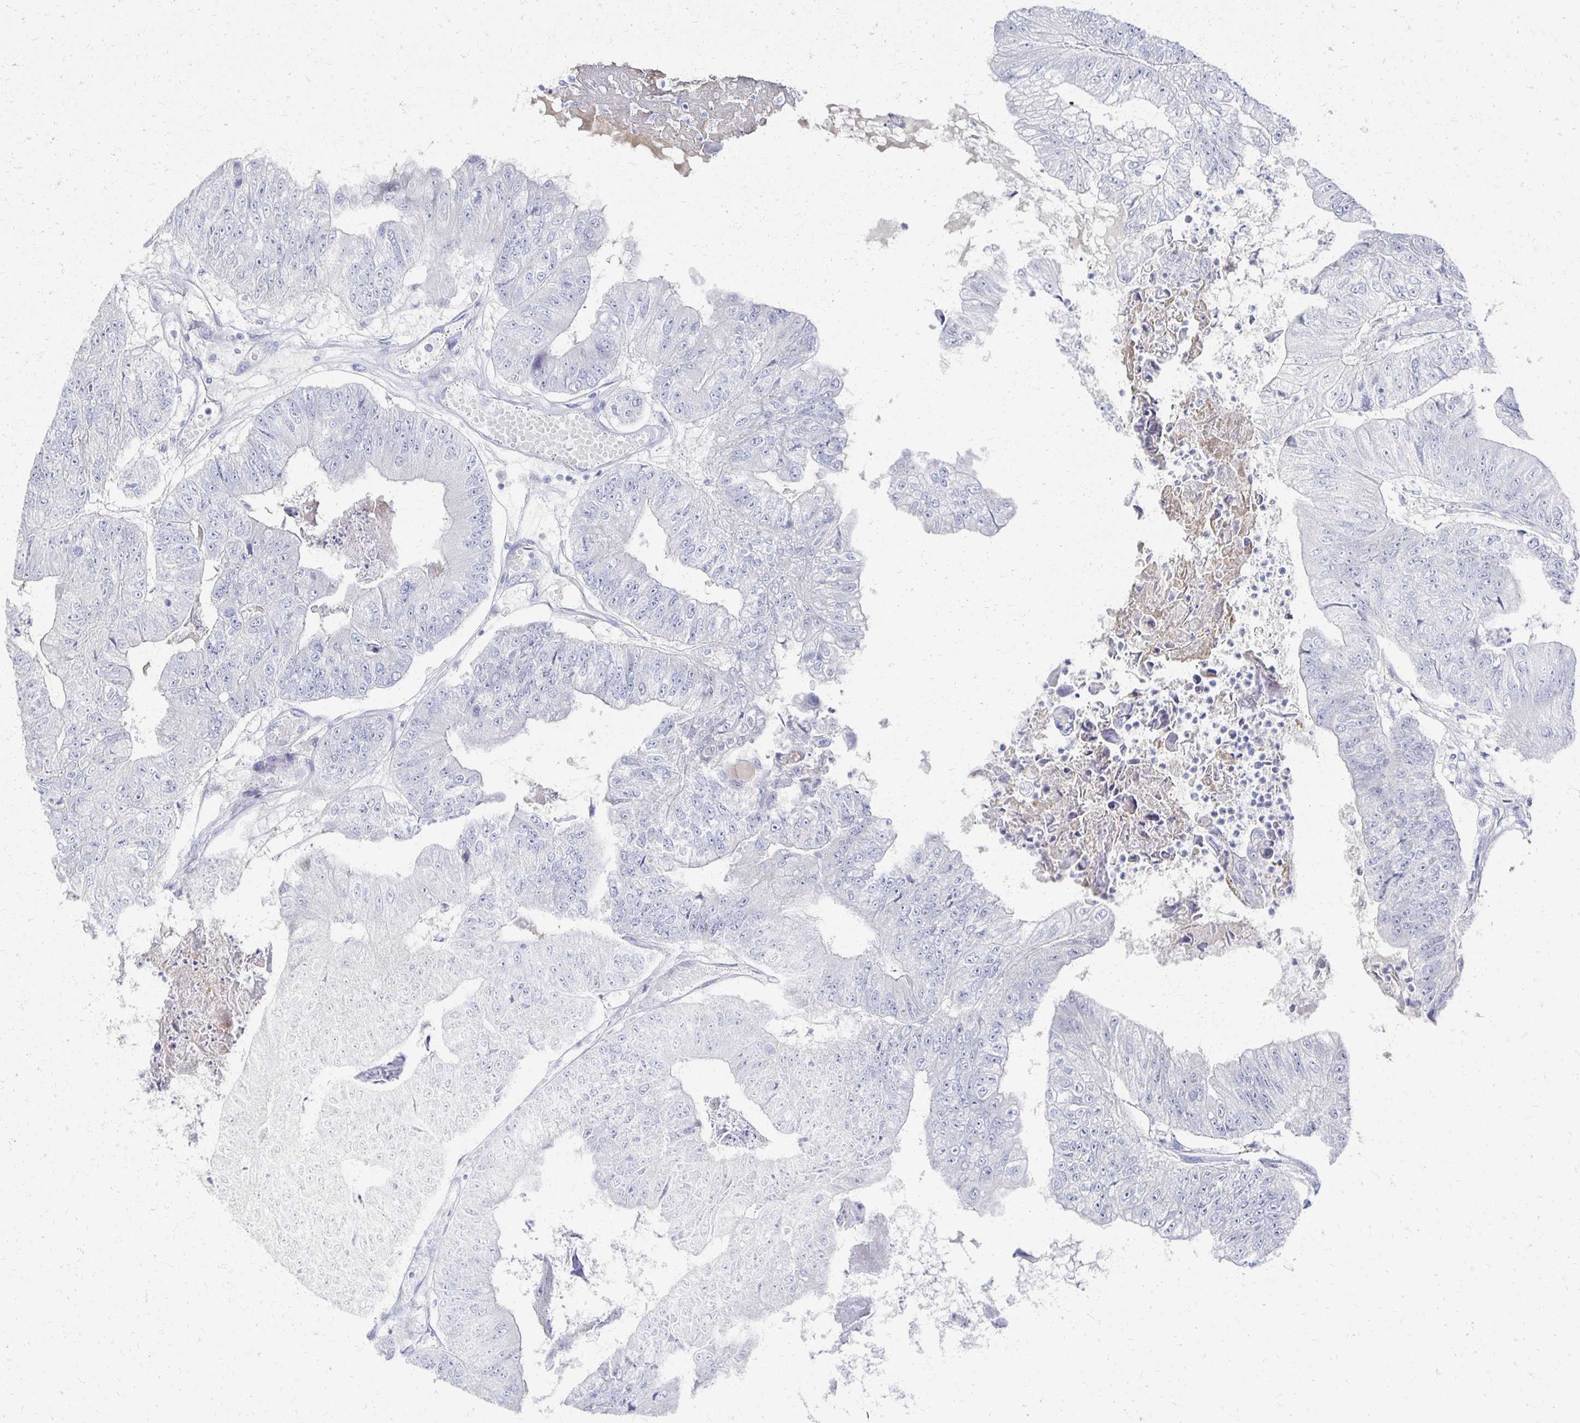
{"staining": {"intensity": "negative", "quantity": "none", "location": "none"}, "tissue": "colorectal cancer", "cell_type": "Tumor cells", "image_type": "cancer", "snomed": [{"axis": "morphology", "description": "Adenocarcinoma, NOS"}, {"axis": "topography", "description": "Colon"}], "caption": "Micrograph shows no significant protein staining in tumor cells of colorectal adenocarcinoma.", "gene": "PRR20A", "patient": {"sex": "female", "age": 67}}